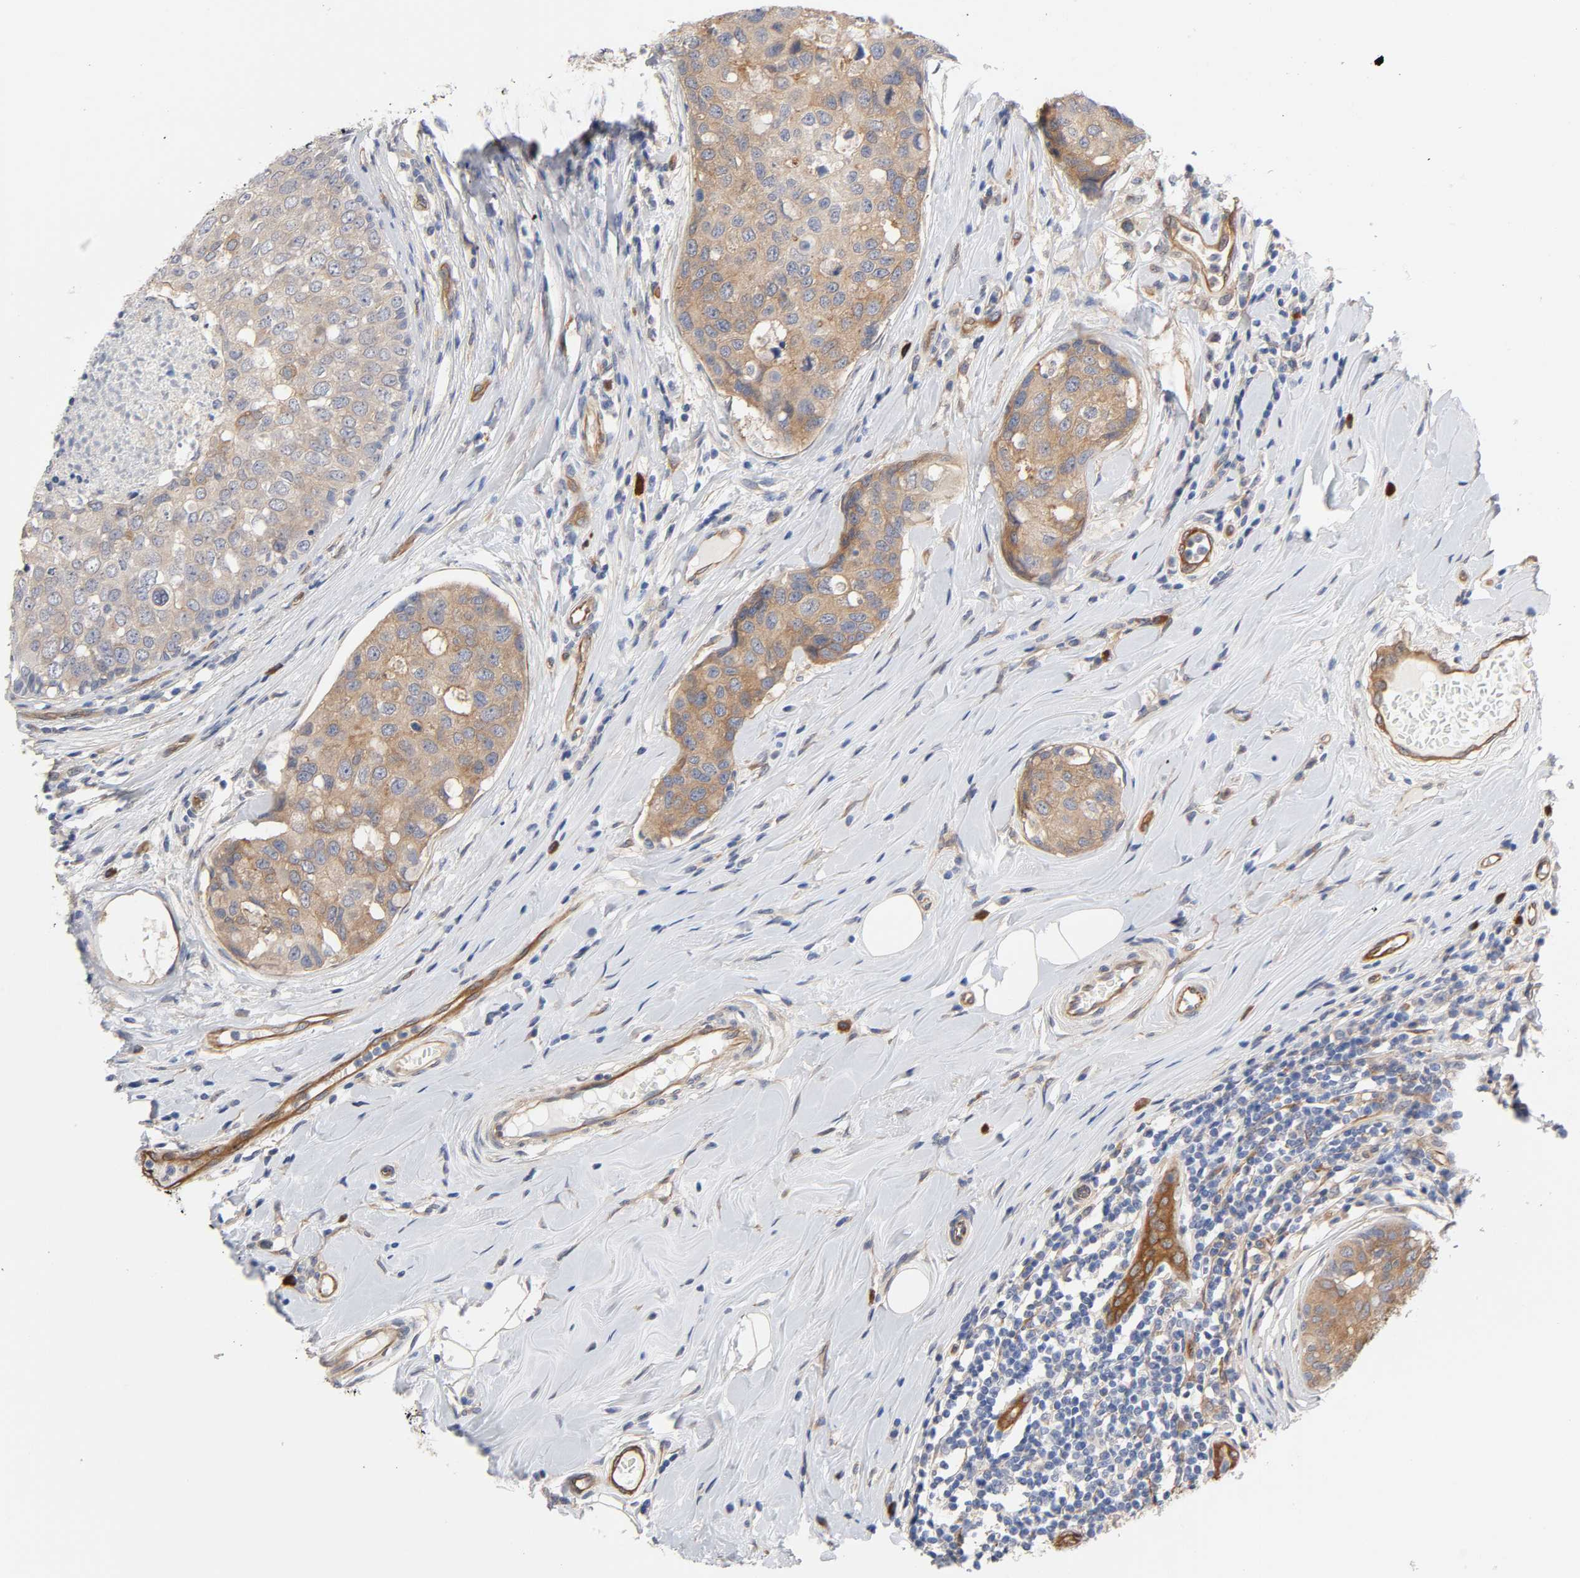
{"staining": {"intensity": "moderate", "quantity": ">75%", "location": "cytoplasmic/membranous"}, "tissue": "breast cancer", "cell_type": "Tumor cells", "image_type": "cancer", "snomed": [{"axis": "morphology", "description": "Duct carcinoma"}, {"axis": "topography", "description": "Breast"}], "caption": "DAB immunohistochemical staining of breast cancer demonstrates moderate cytoplasmic/membranous protein expression in about >75% of tumor cells.", "gene": "RAB13", "patient": {"sex": "female", "age": 27}}